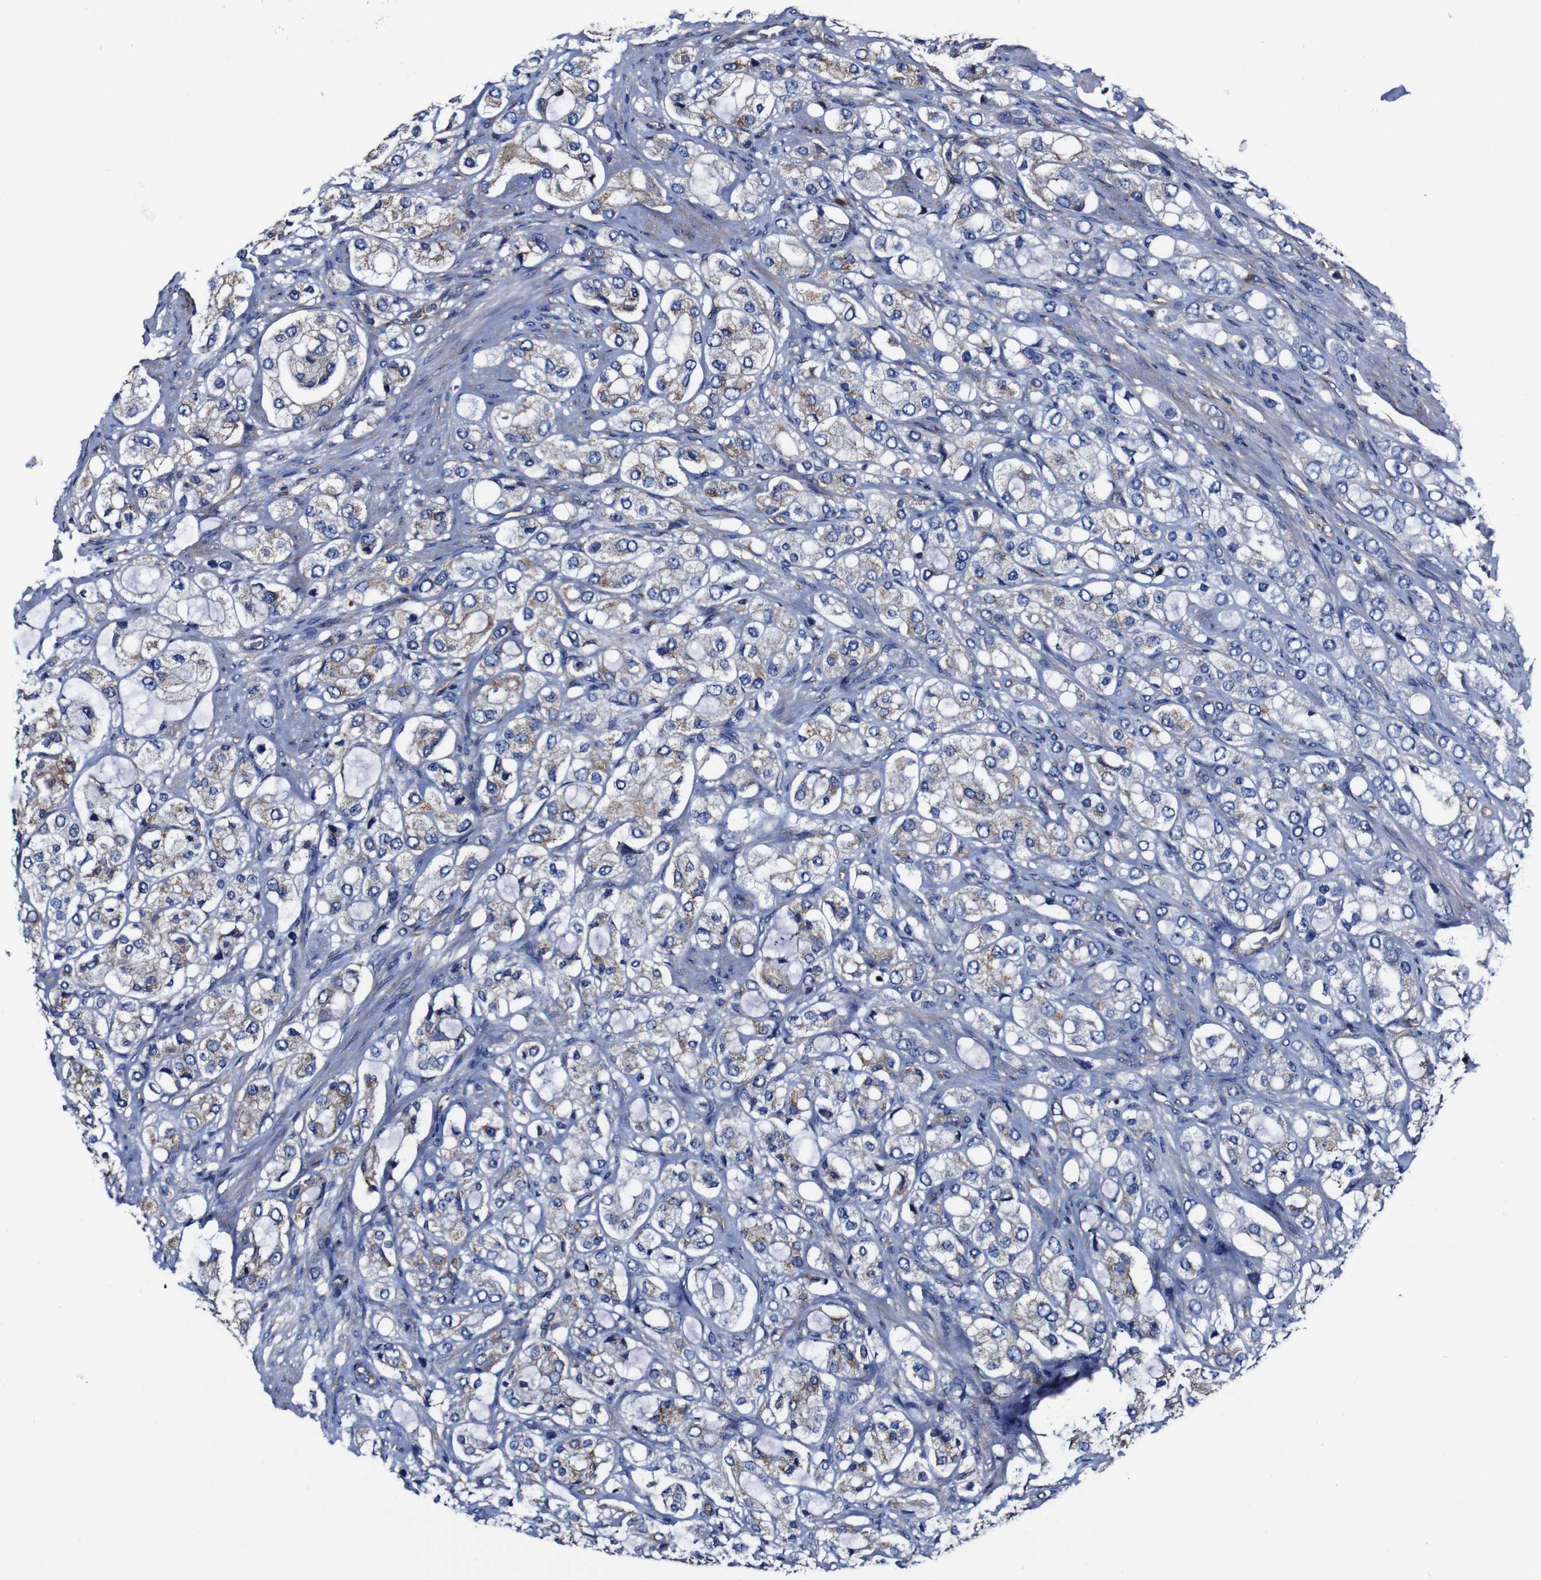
{"staining": {"intensity": "moderate", "quantity": "25%-75%", "location": "cytoplasmic/membranous"}, "tissue": "prostate cancer", "cell_type": "Tumor cells", "image_type": "cancer", "snomed": [{"axis": "morphology", "description": "Adenocarcinoma, High grade"}, {"axis": "topography", "description": "Prostate"}], "caption": "Immunohistochemistry (IHC) (DAB (3,3'-diaminobenzidine)) staining of human prostate cancer (adenocarcinoma (high-grade)) reveals moderate cytoplasmic/membranous protein positivity in approximately 25%-75% of tumor cells.", "gene": "CSF1R", "patient": {"sex": "male", "age": 65}}